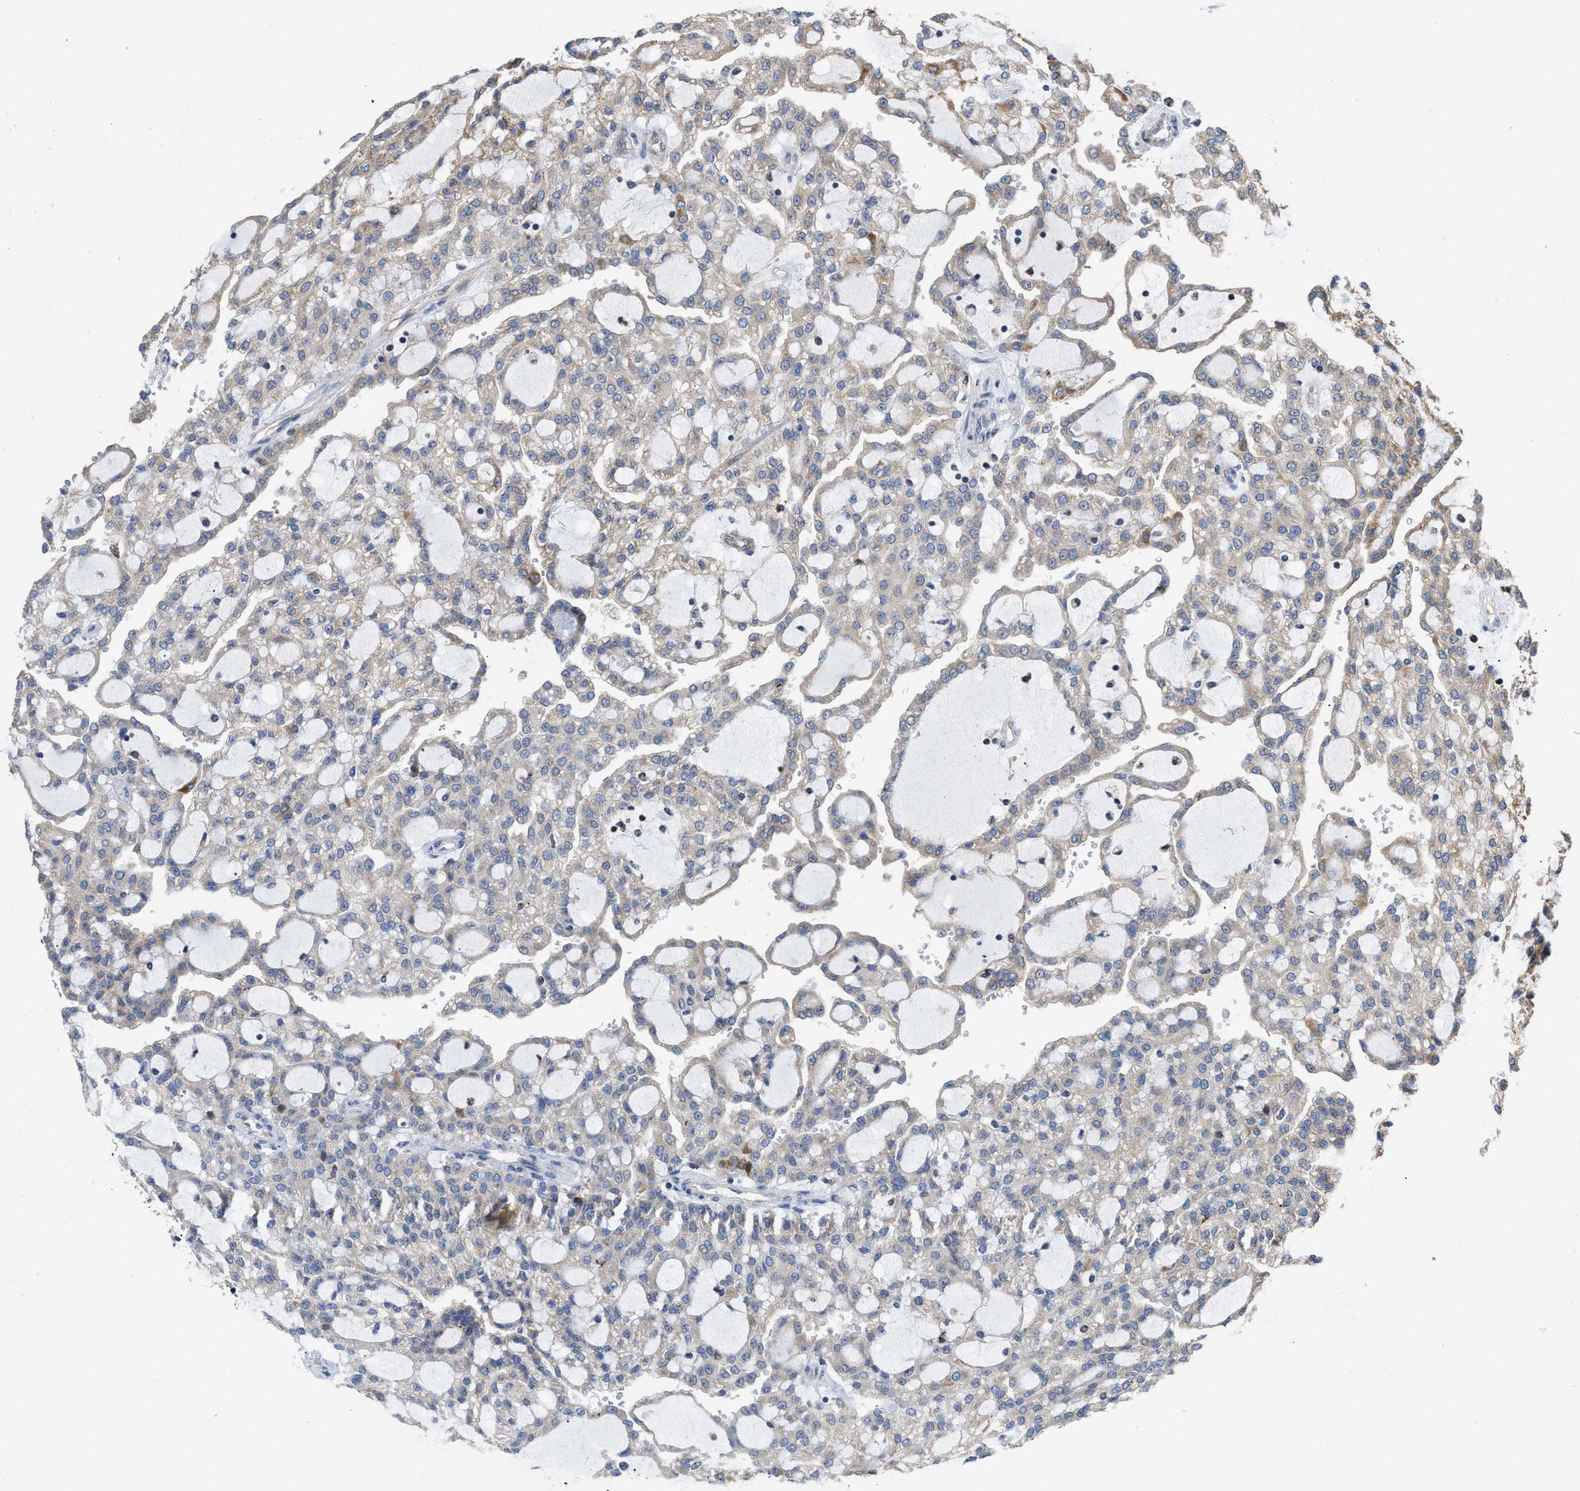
{"staining": {"intensity": "moderate", "quantity": "25%-75%", "location": "cytoplasmic/membranous"}, "tissue": "renal cancer", "cell_type": "Tumor cells", "image_type": "cancer", "snomed": [{"axis": "morphology", "description": "Adenocarcinoma, NOS"}, {"axis": "topography", "description": "Kidney"}], "caption": "Protein staining displays moderate cytoplasmic/membranous expression in about 25%-75% of tumor cells in renal cancer (adenocarcinoma). The staining is performed using DAB brown chromogen to label protein expression. The nuclei are counter-stained blue using hematoxylin.", "gene": "AK2", "patient": {"sex": "male", "age": 63}}